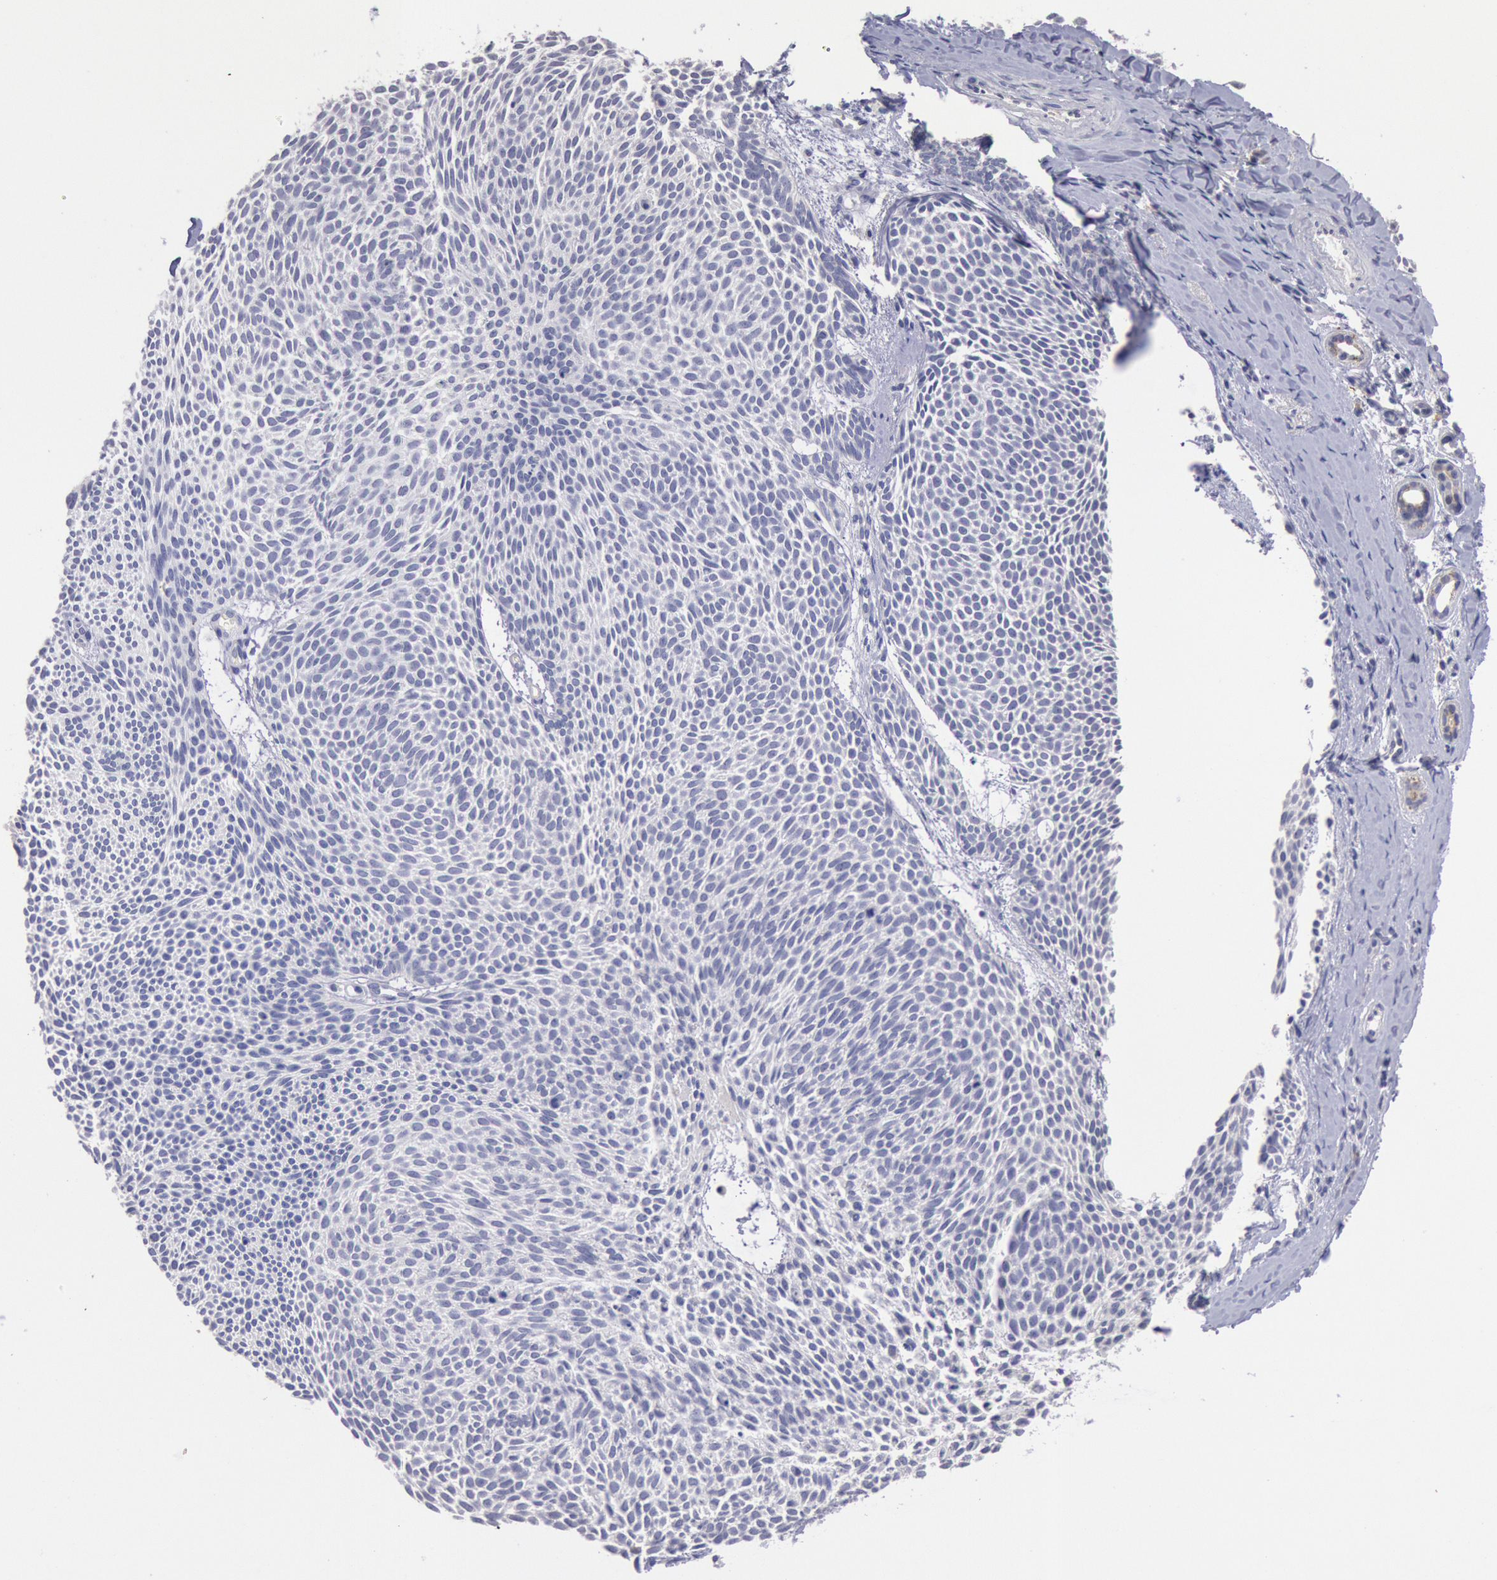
{"staining": {"intensity": "negative", "quantity": "none", "location": "none"}, "tissue": "skin cancer", "cell_type": "Tumor cells", "image_type": "cancer", "snomed": [{"axis": "morphology", "description": "Basal cell carcinoma"}, {"axis": "topography", "description": "Skin"}], "caption": "Skin basal cell carcinoma was stained to show a protein in brown. There is no significant staining in tumor cells. (DAB (3,3'-diaminobenzidine) IHC, high magnification).", "gene": "GAL3ST1", "patient": {"sex": "male", "age": 84}}